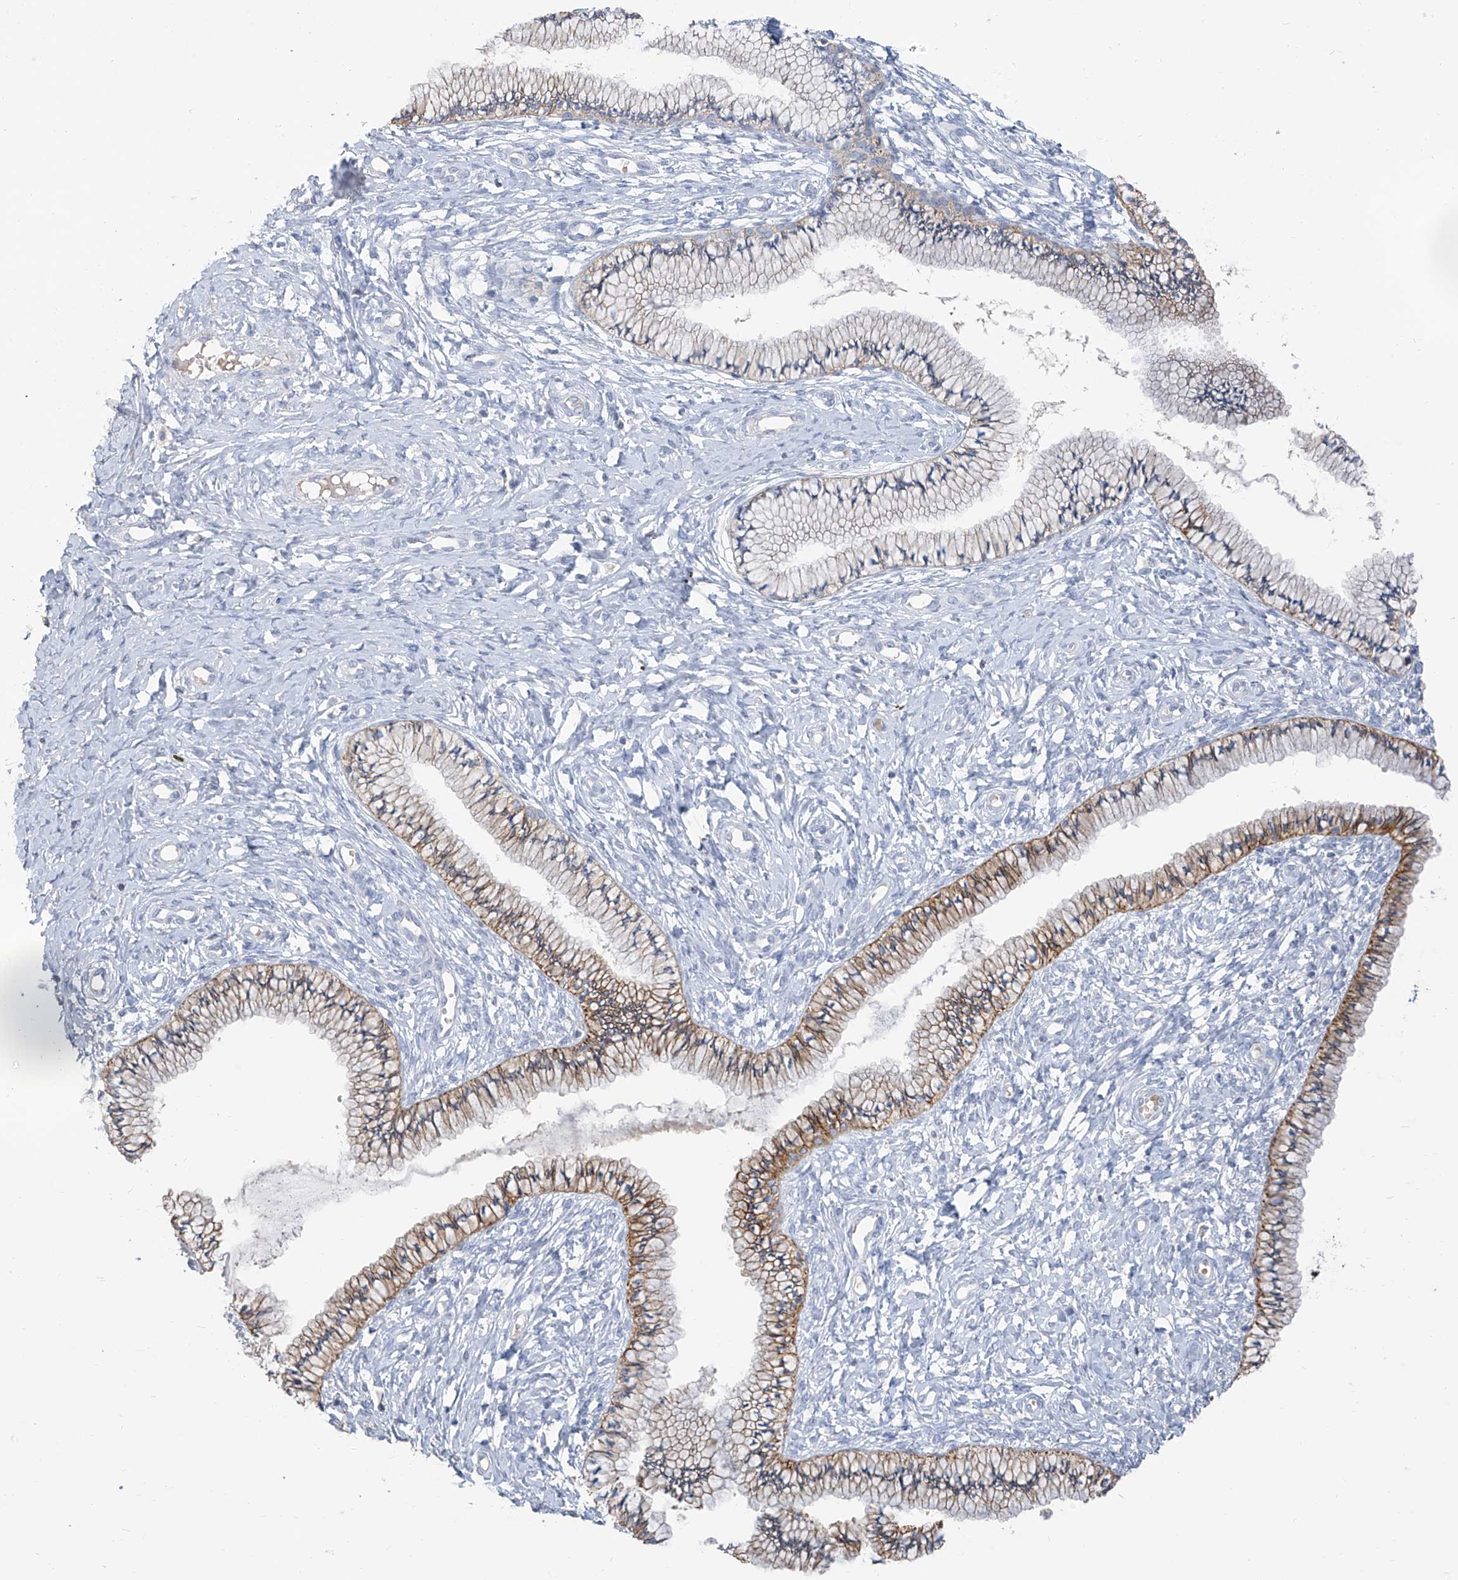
{"staining": {"intensity": "moderate", "quantity": "<25%", "location": "cytoplasmic/membranous"}, "tissue": "cervix", "cell_type": "Glandular cells", "image_type": "normal", "snomed": [{"axis": "morphology", "description": "Normal tissue, NOS"}, {"axis": "topography", "description": "Cervix"}], "caption": "Immunohistochemistry (IHC) micrograph of benign human cervix stained for a protein (brown), which reveals low levels of moderate cytoplasmic/membranous staining in about <25% of glandular cells.", "gene": "PAFAH1B3", "patient": {"sex": "female", "age": 36}}